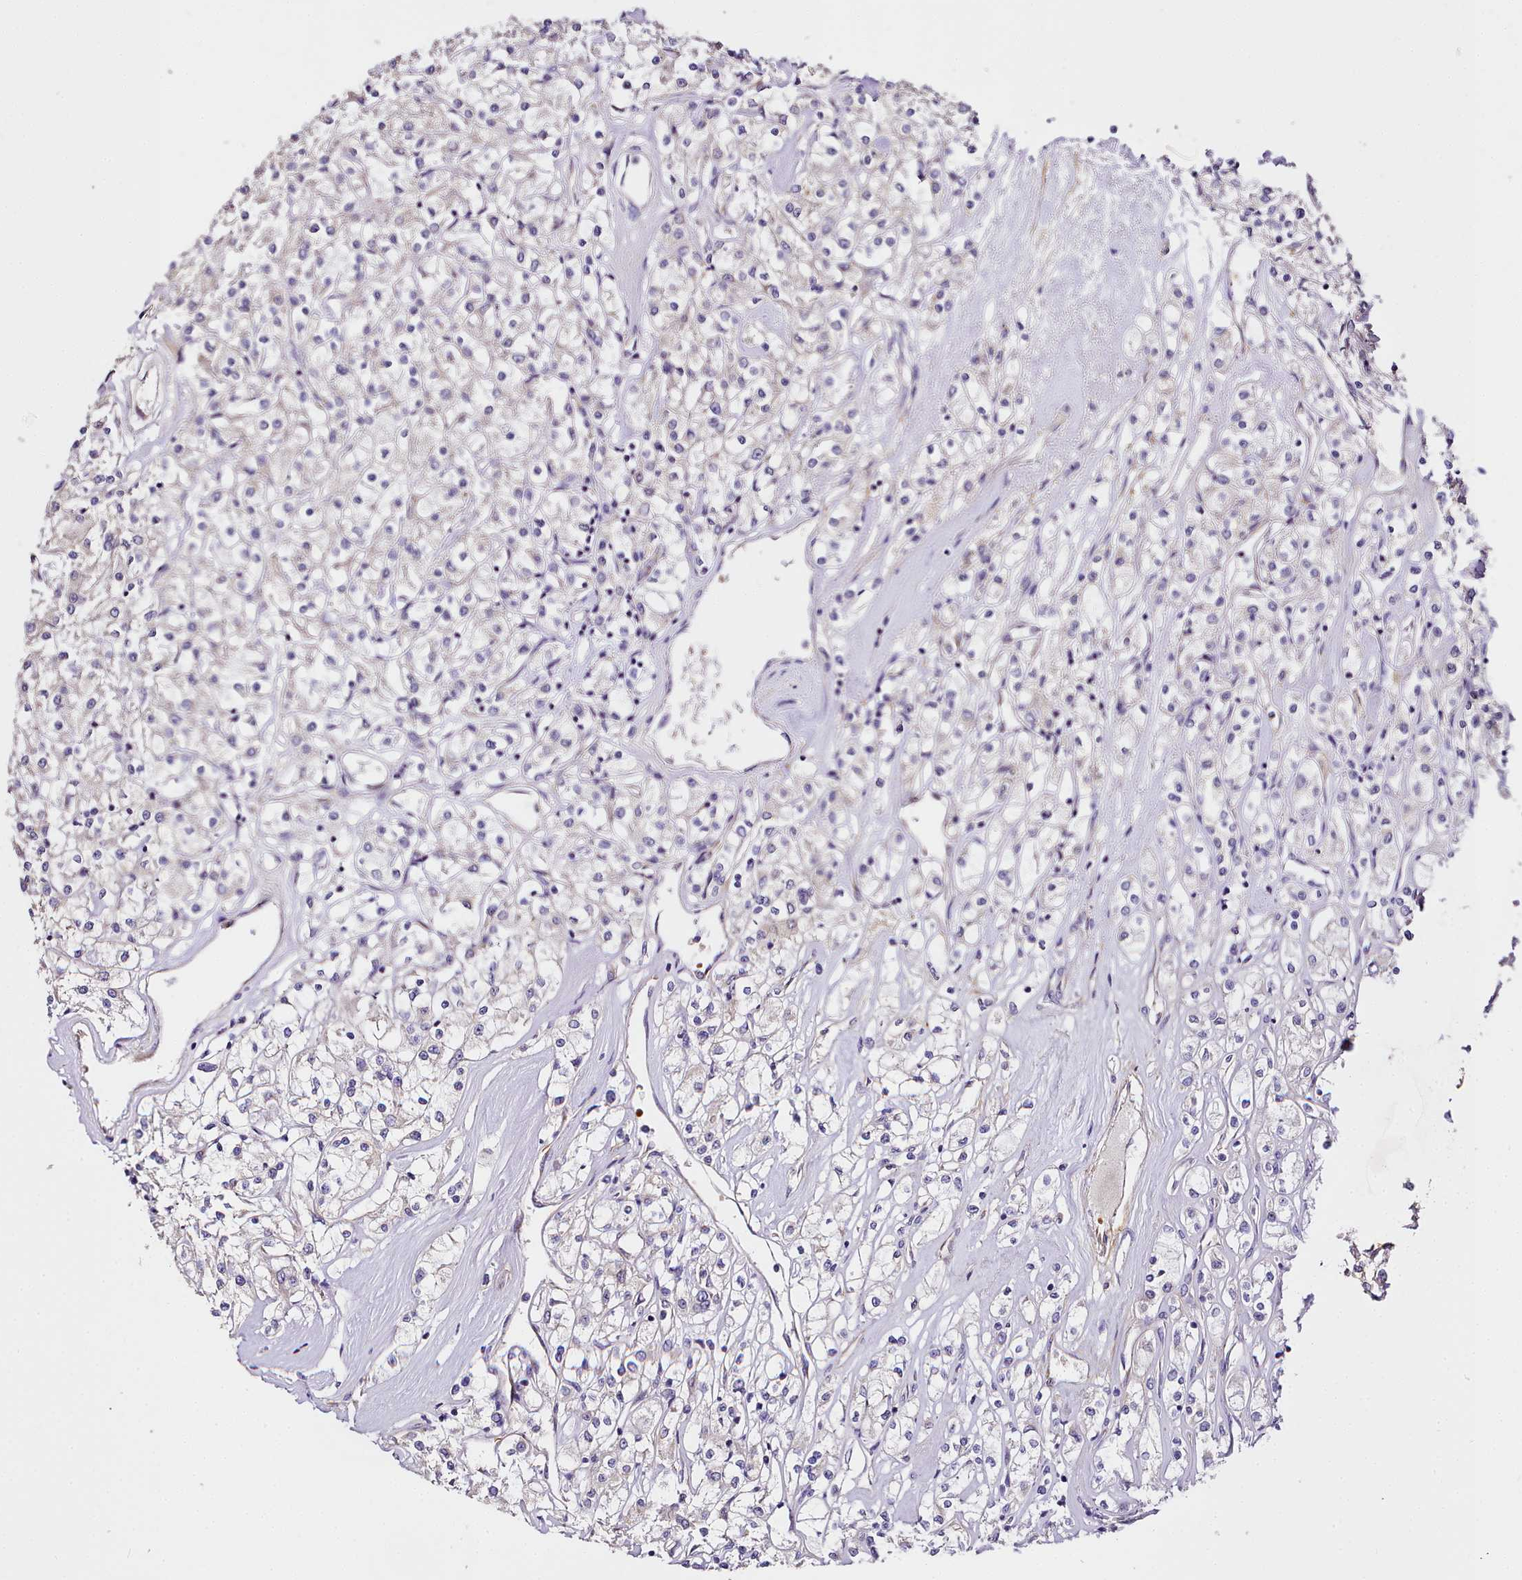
{"staining": {"intensity": "negative", "quantity": "none", "location": "none"}, "tissue": "renal cancer", "cell_type": "Tumor cells", "image_type": "cancer", "snomed": [{"axis": "morphology", "description": "Adenocarcinoma, NOS"}, {"axis": "topography", "description": "Kidney"}], "caption": "Immunohistochemical staining of human renal cancer (adenocarcinoma) exhibits no significant expression in tumor cells.", "gene": "NBPF1", "patient": {"sex": "female", "age": 59}}